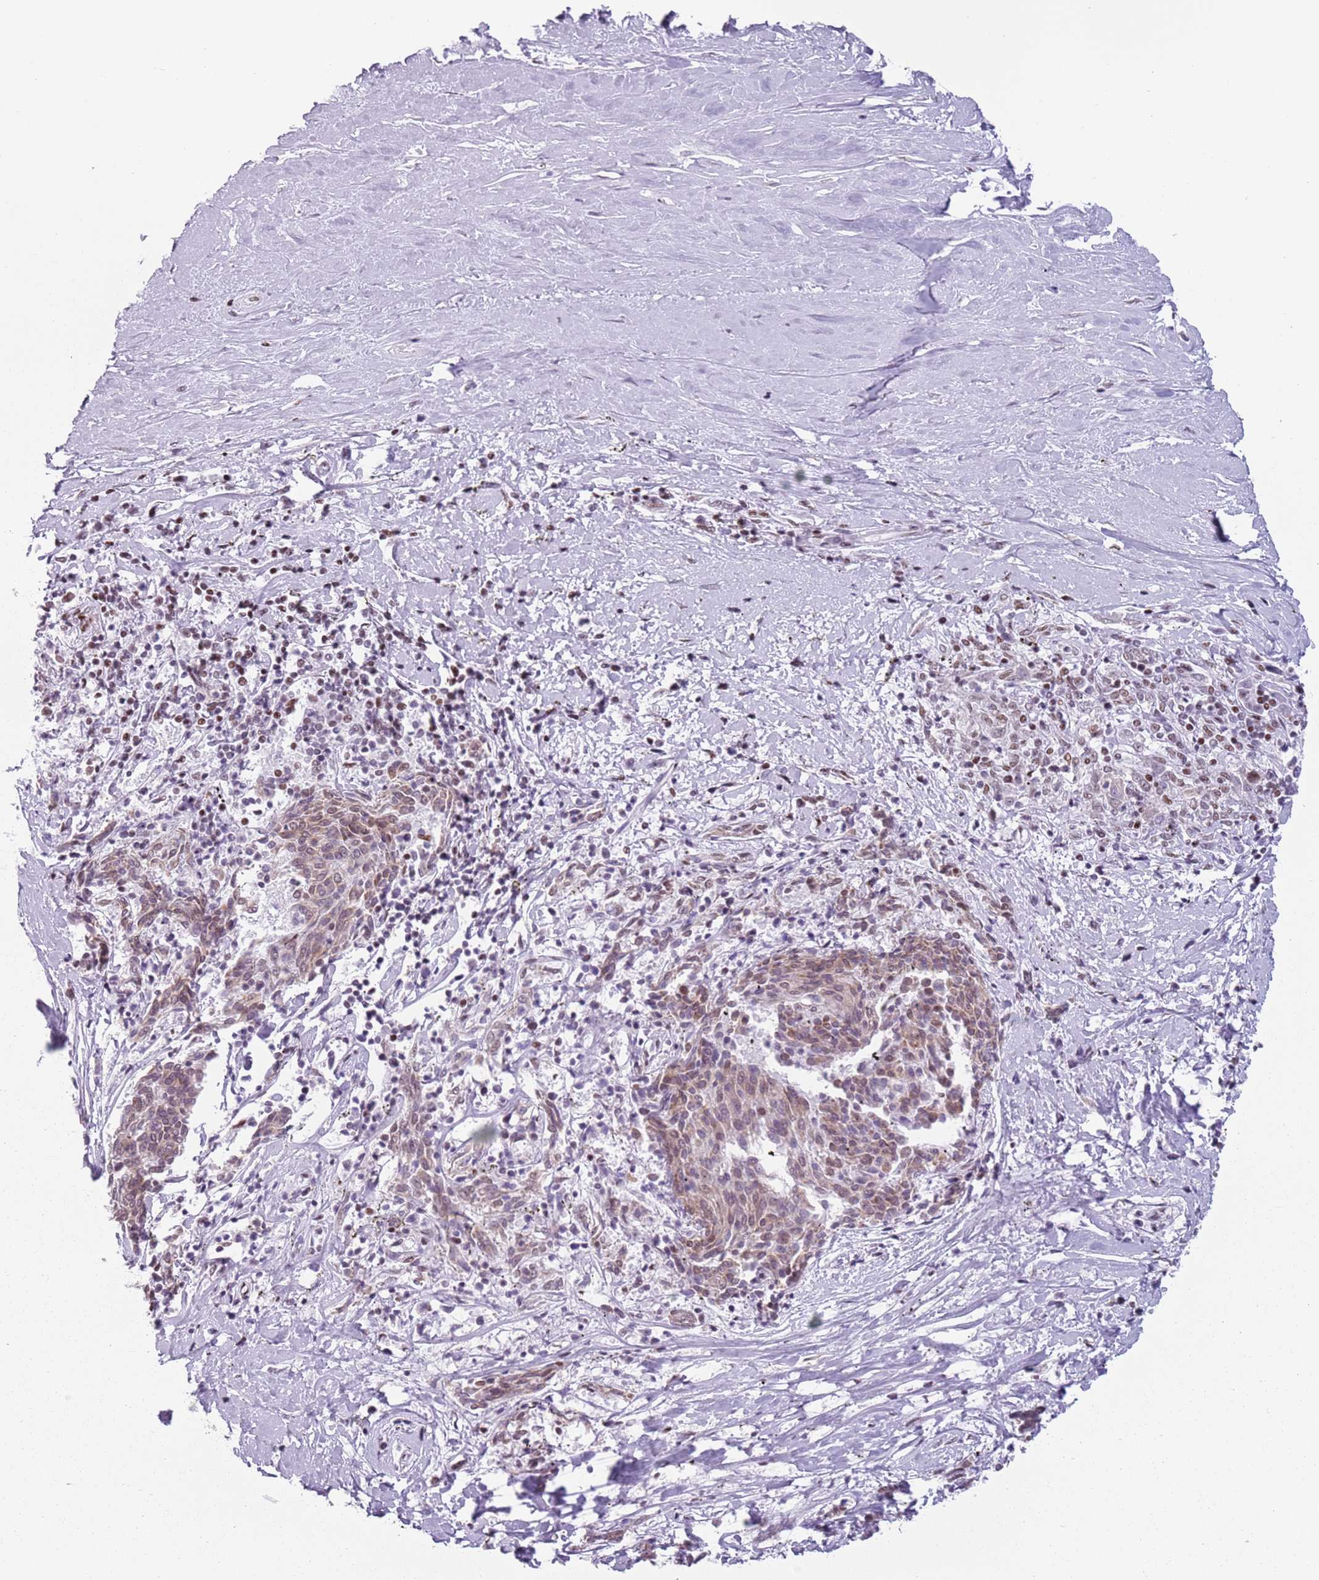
{"staining": {"intensity": "weak", "quantity": ">75%", "location": "cytoplasmic/membranous,nuclear"}, "tissue": "melanoma", "cell_type": "Tumor cells", "image_type": "cancer", "snomed": [{"axis": "morphology", "description": "Malignant melanoma, NOS"}, {"axis": "topography", "description": "Skin"}], "caption": "High-magnification brightfield microscopy of melanoma stained with DAB (3,3'-diaminobenzidine) (brown) and counterstained with hematoxylin (blue). tumor cells exhibit weak cytoplasmic/membranous and nuclear staining is present in approximately>75% of cells.", "gene": "FAM104B", "patient": {"sex": "female", "age": 72}}